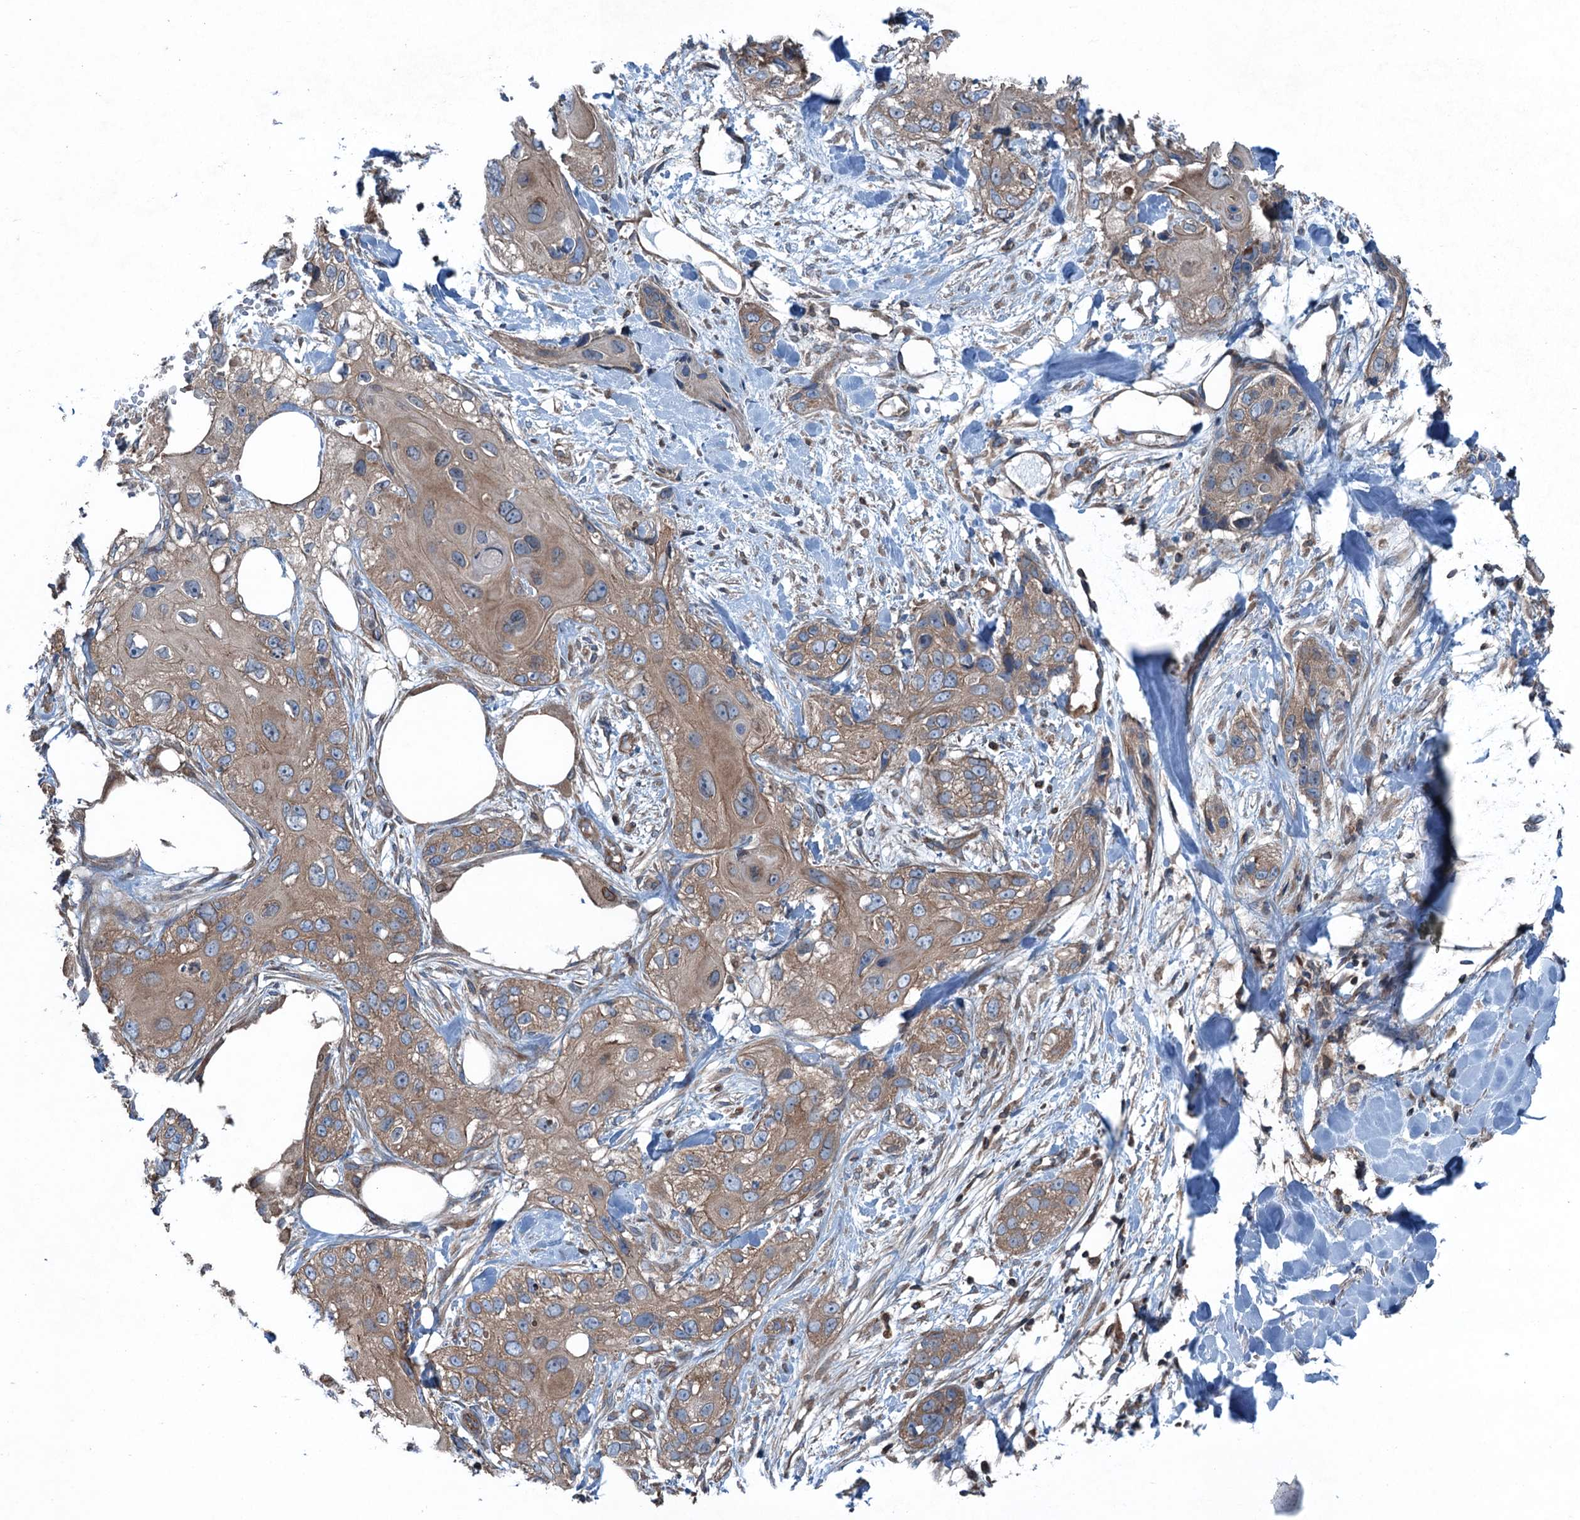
{"staining": {"intensity": "moderate", "quantity": ">75%", "location": "cytoplasmic/membranous"}, "tissue": "skin cancer", "cell_type": "Tumor cells", "image_type": "cancer", "snomed": [{"axis": "morphology", "description": "Normal tissue, NOS"}, {"axis": "morphology", "description": "Squamous cell carcinoma, NOS"}, {"axis": "topography", "description": "Skin"}], "caption": "A brown stain labels moderate cytoplasmic/membranous staining of a protein in human skin cancer (squamous cell carcinoma) tumor cells. The staining is performed using DAB brown chromogen to label protein expression. The nuclei are counter-stained blue using hematoxylin.", "gene": "TRAPPC8", "patient": {"sex": "male", "age": 72}}